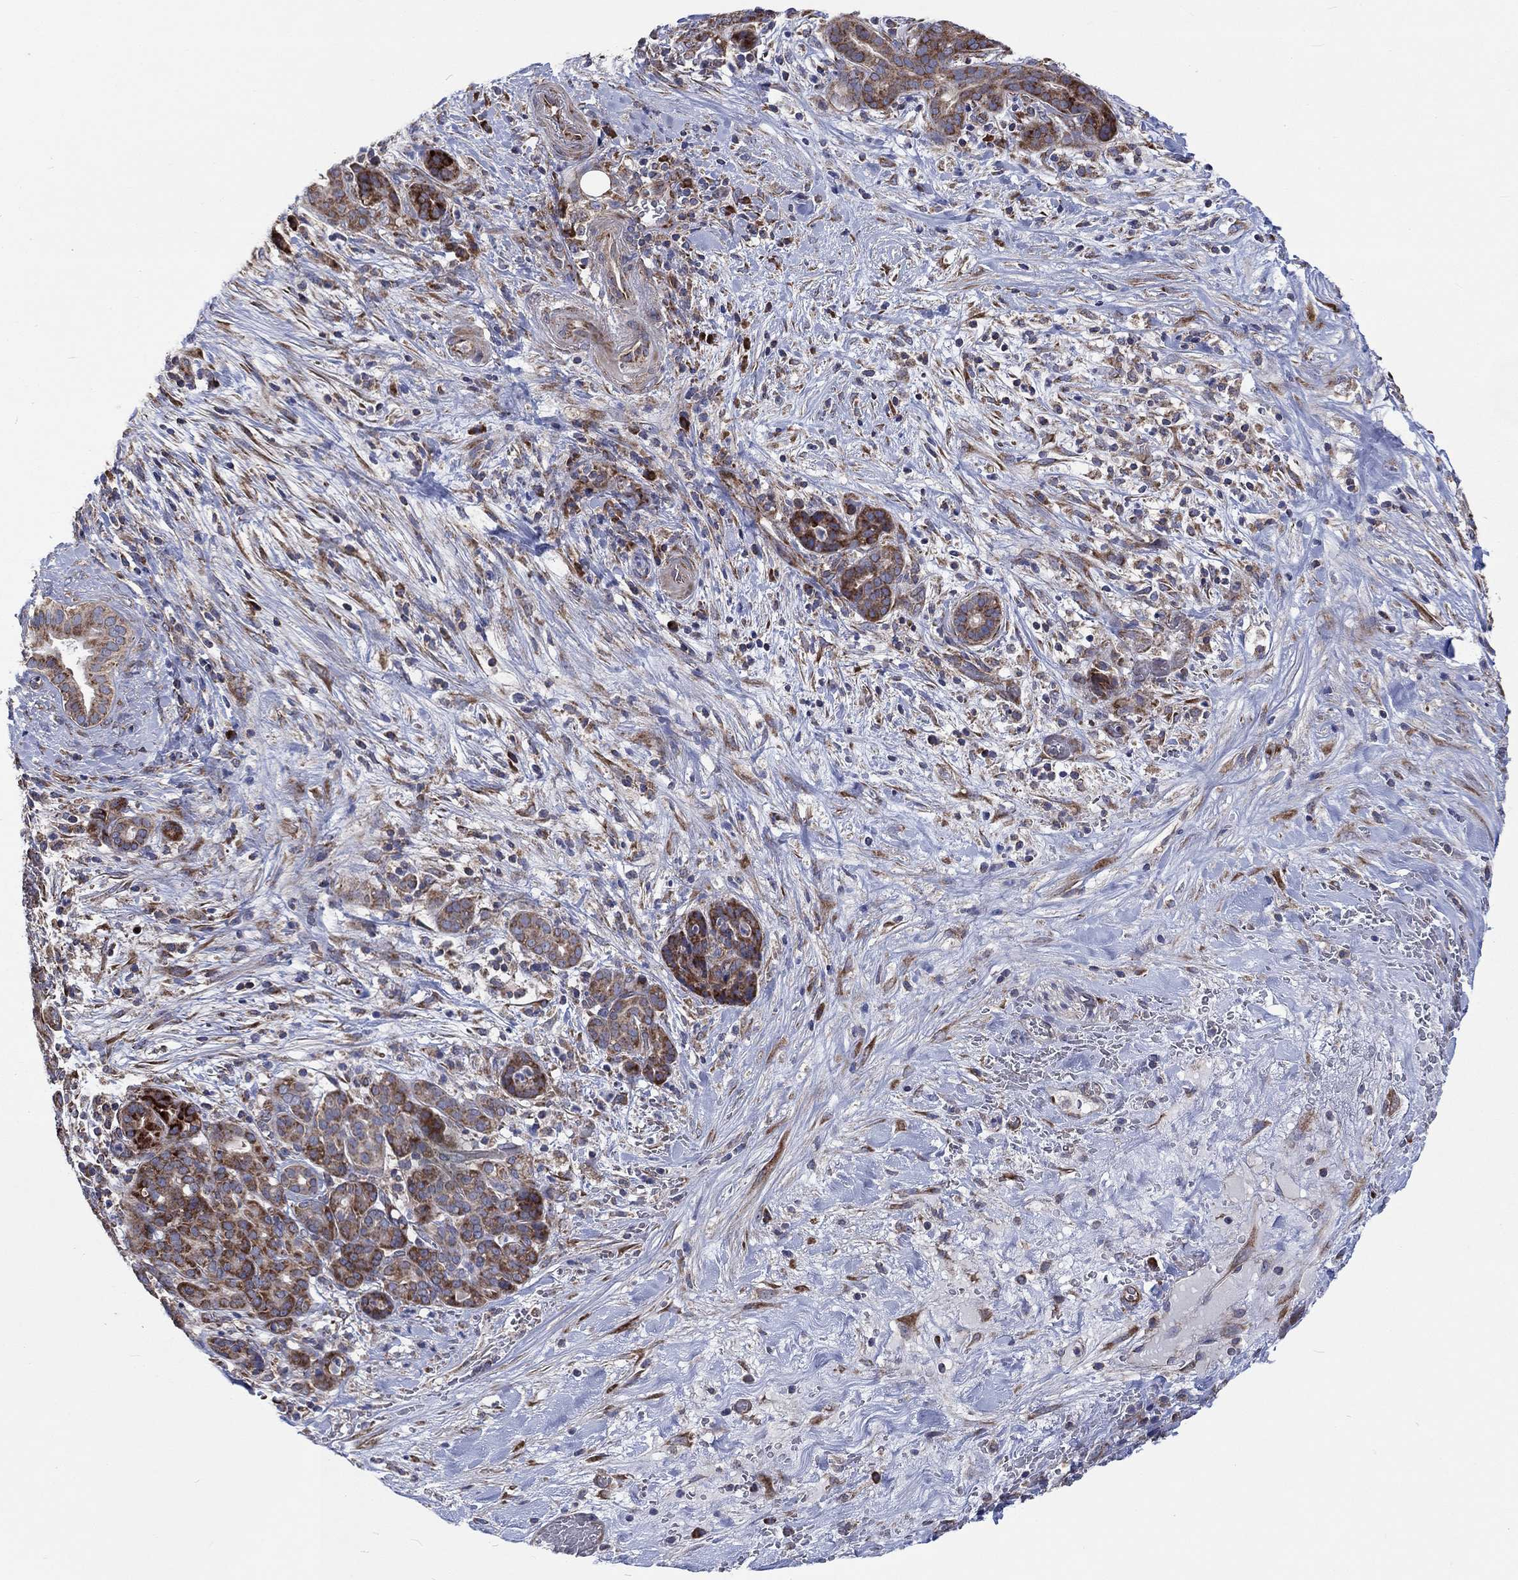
{"staining": {"intensity": "strong", "quantity": "25%-75%", "location": "cytoplasmic/membranous"}, "tissue": "pancreatic cancer", "cell_type": "Tumor cells", "image_type": "cancer", "snomed": [{"axis": "morphology", "description": "Adenocarcinoma, NOS"}, {"axis": "topography", "description": "Pancreas"}], "caption": "Pancreatic cancer stained for a protein displays strong cytoplasmic/membranous positivity in tumor cells.", "gene": "RPLP0", "patient": {"sex": "male", "age": 44}}